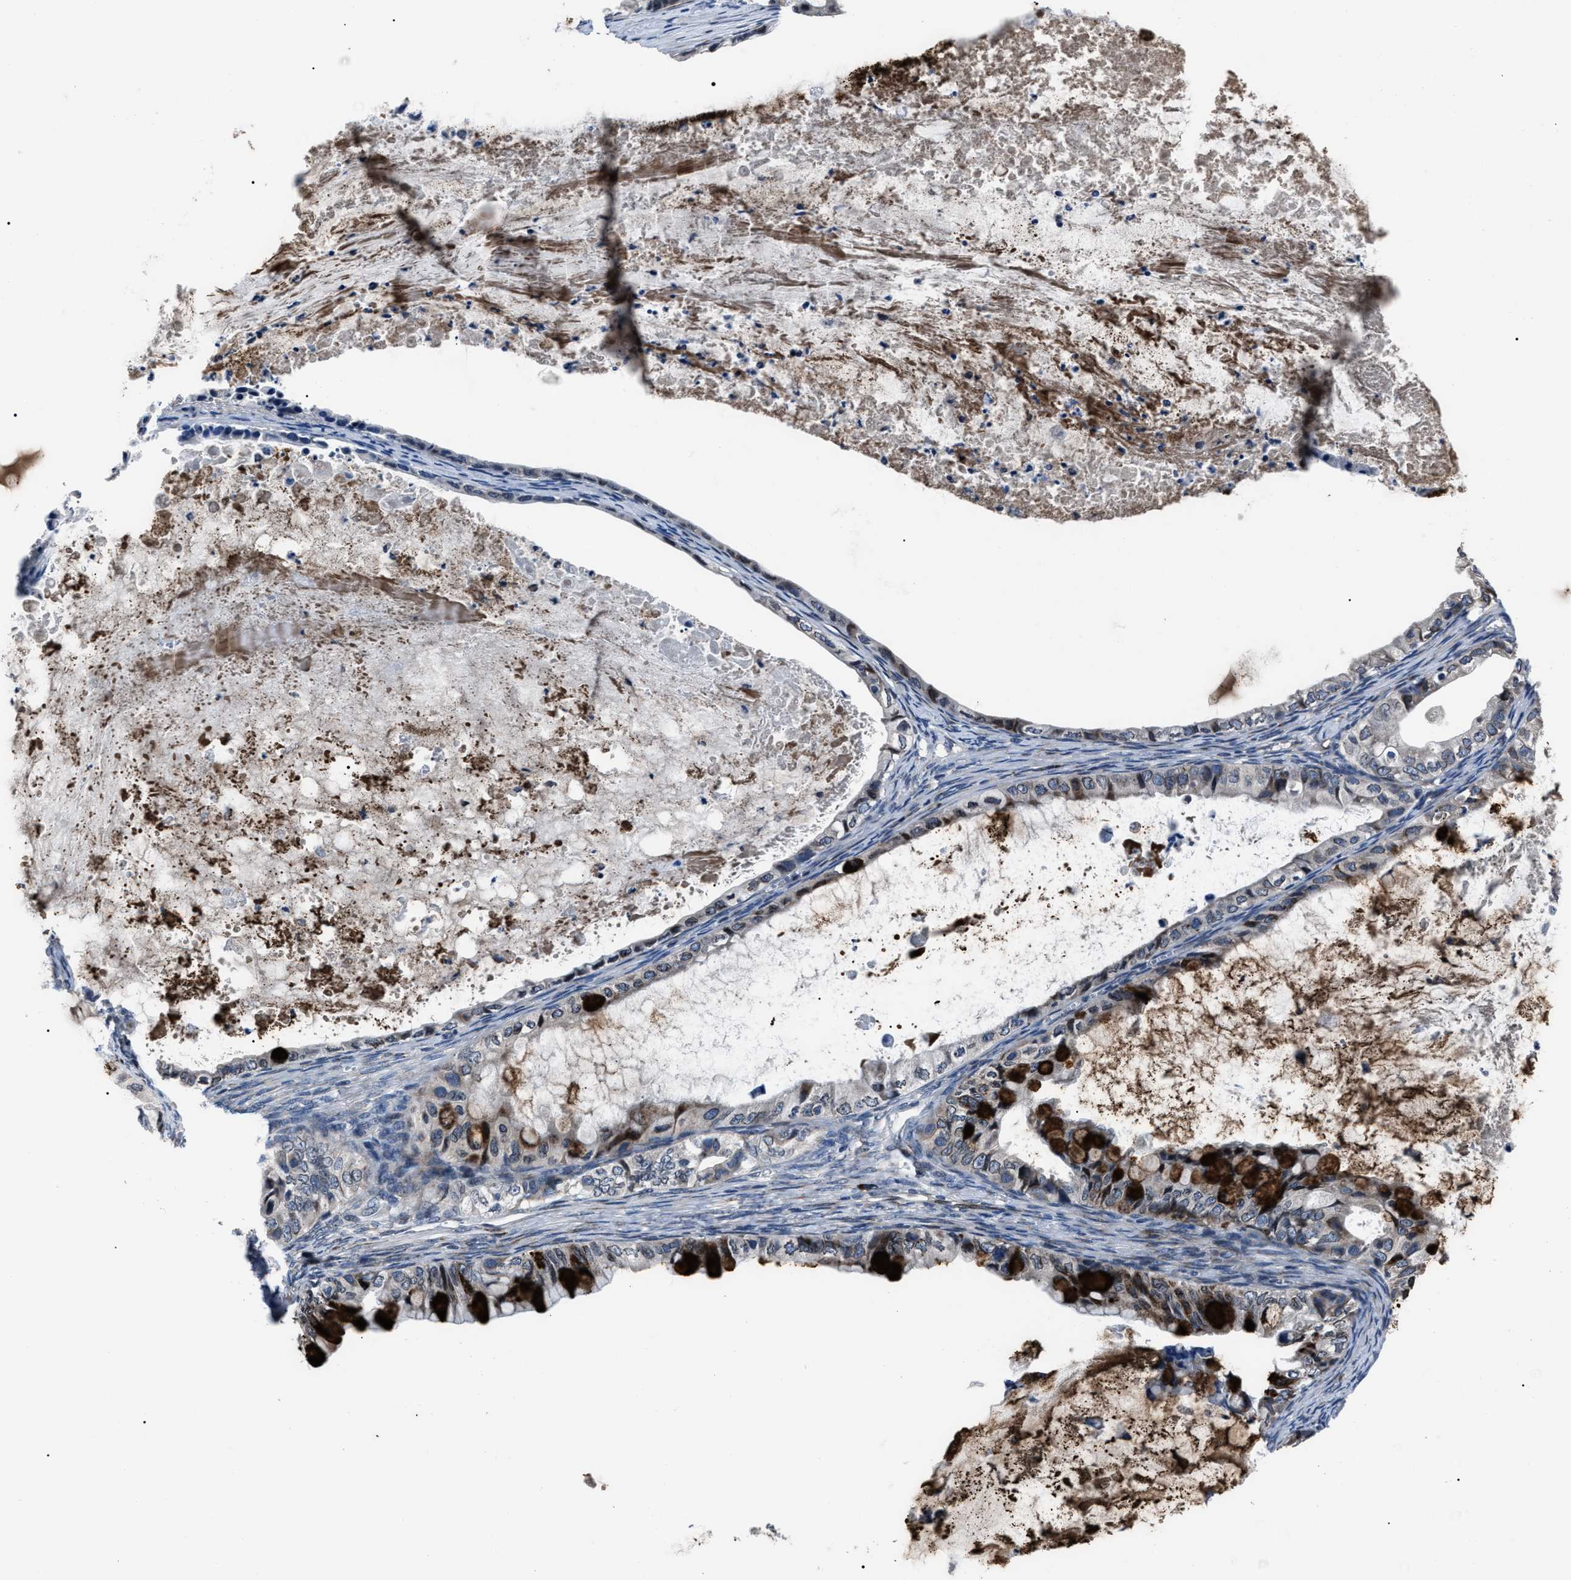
{"staining": {"intensity": "strong", "quantity": "25%-75%", "location": "cytoplasmic/membranous"}, "tissue": "ovarian cancer", "cell_type": "Tumor cells", "image_type": "cancer", "snomed": [{"axis": "morphology", "description": "Cystadenocarcinoma, mucinous, NOS"}, {"axis": "topography", "description": "Ovary"}], "caption": "Ovarian cancer (mucinous cystadenocarcinoma) stained for a protein (brown) displays strong cytoplasmic/membranous positive positivity in about 25%-75% of tumor cells.", "gene": "LRRC14", "patient": {"sex": "female", "age": 80}}